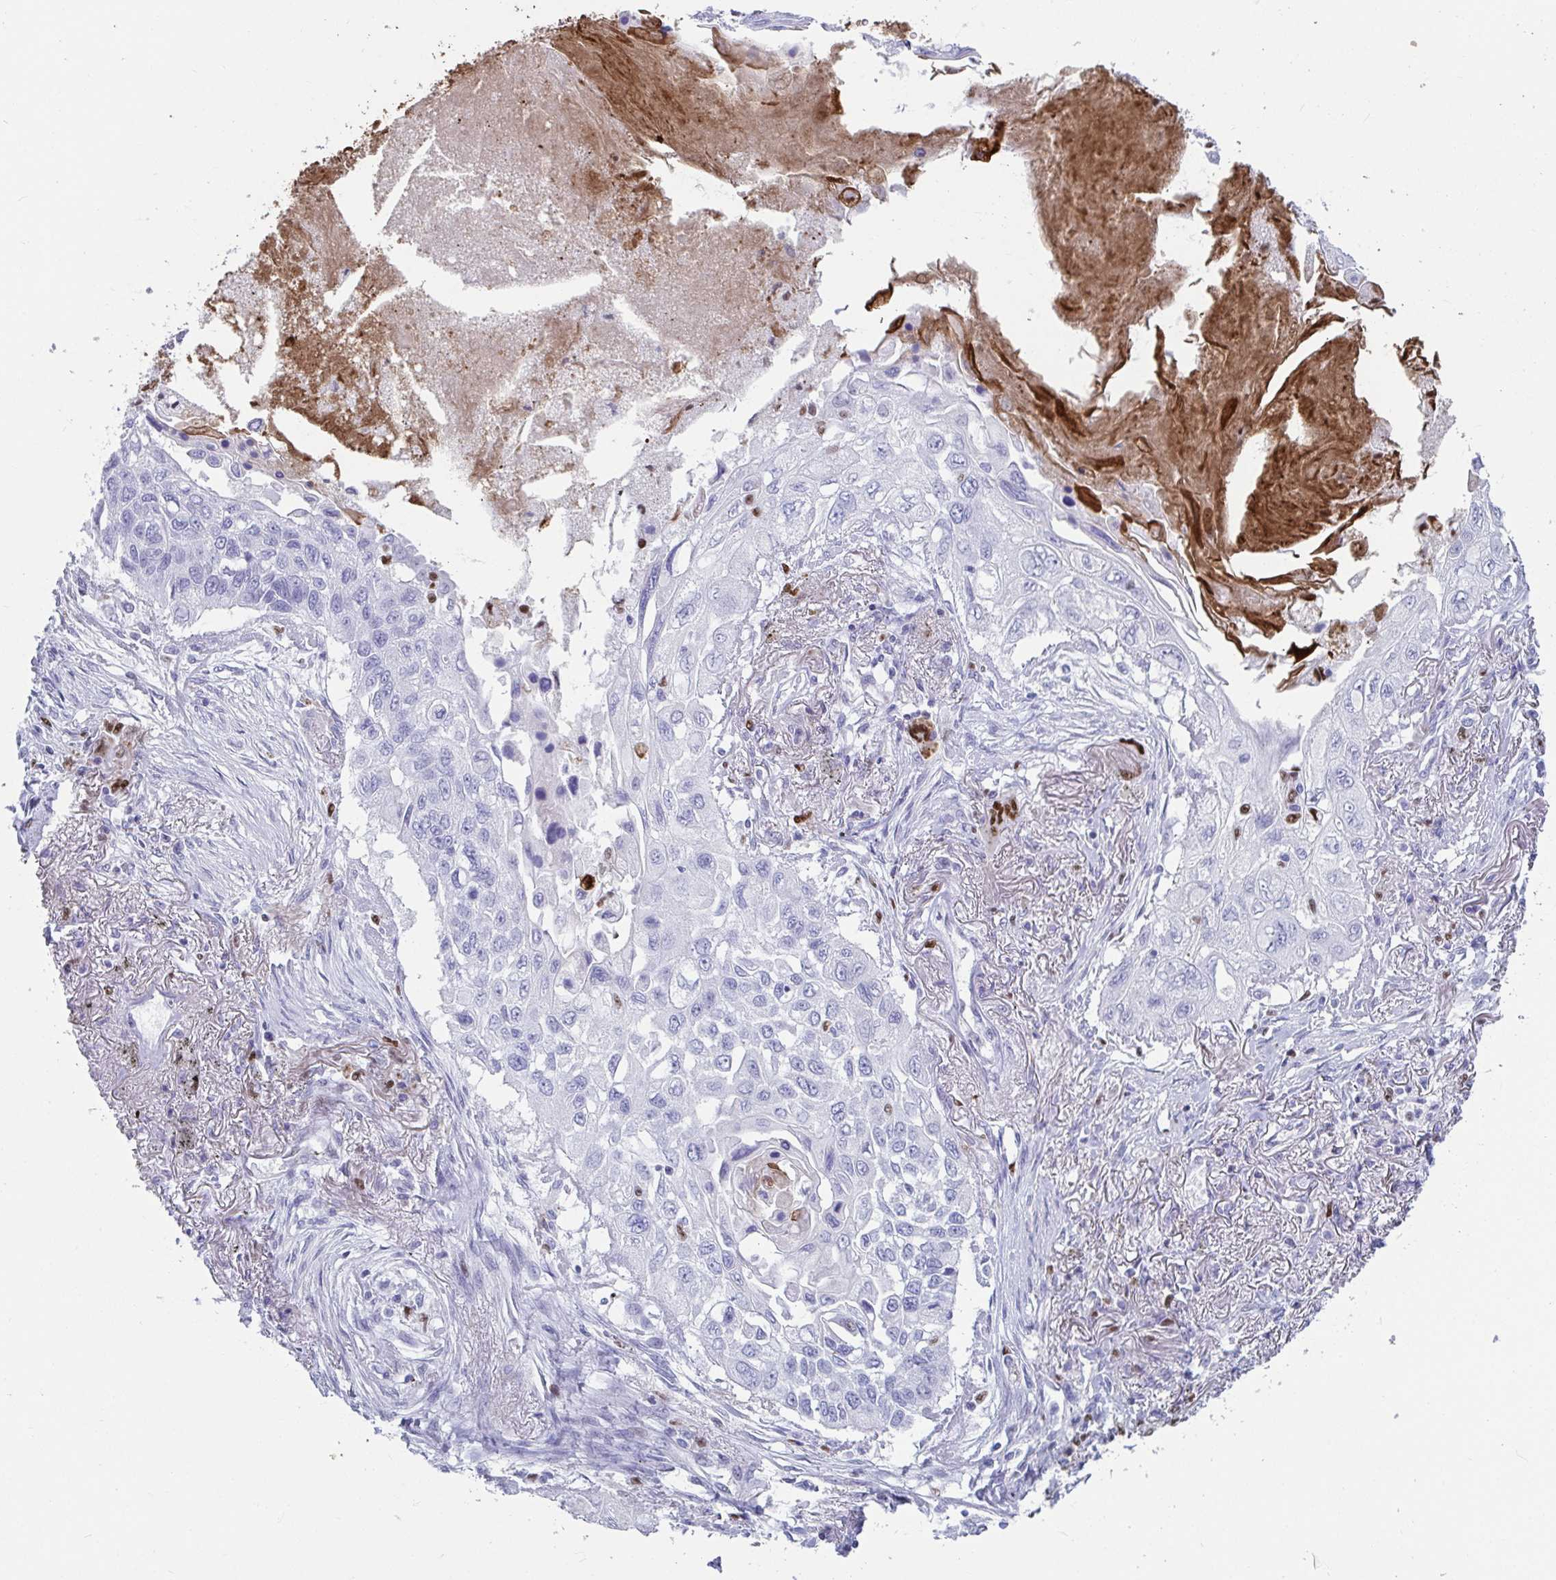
{"staining": {"intensity": "negative", "quantity": "none", "location": "none"}, "tissue": "lung cancer", "cell_type": "Tumor cells", "image_type": "cancer", "snomed": [{"axis": "morphology", "description": "Squamous cell carcinoma, NOS"}, {"axis": "topography", "description": "Lung"}], "caption": "This is an immunohistochemistry histopathology image of lung squamous cell carcinoma. There is no expression in tumor cells.", "gene": "ZNF586", "patient": {"sex": "male", "age": 75}}